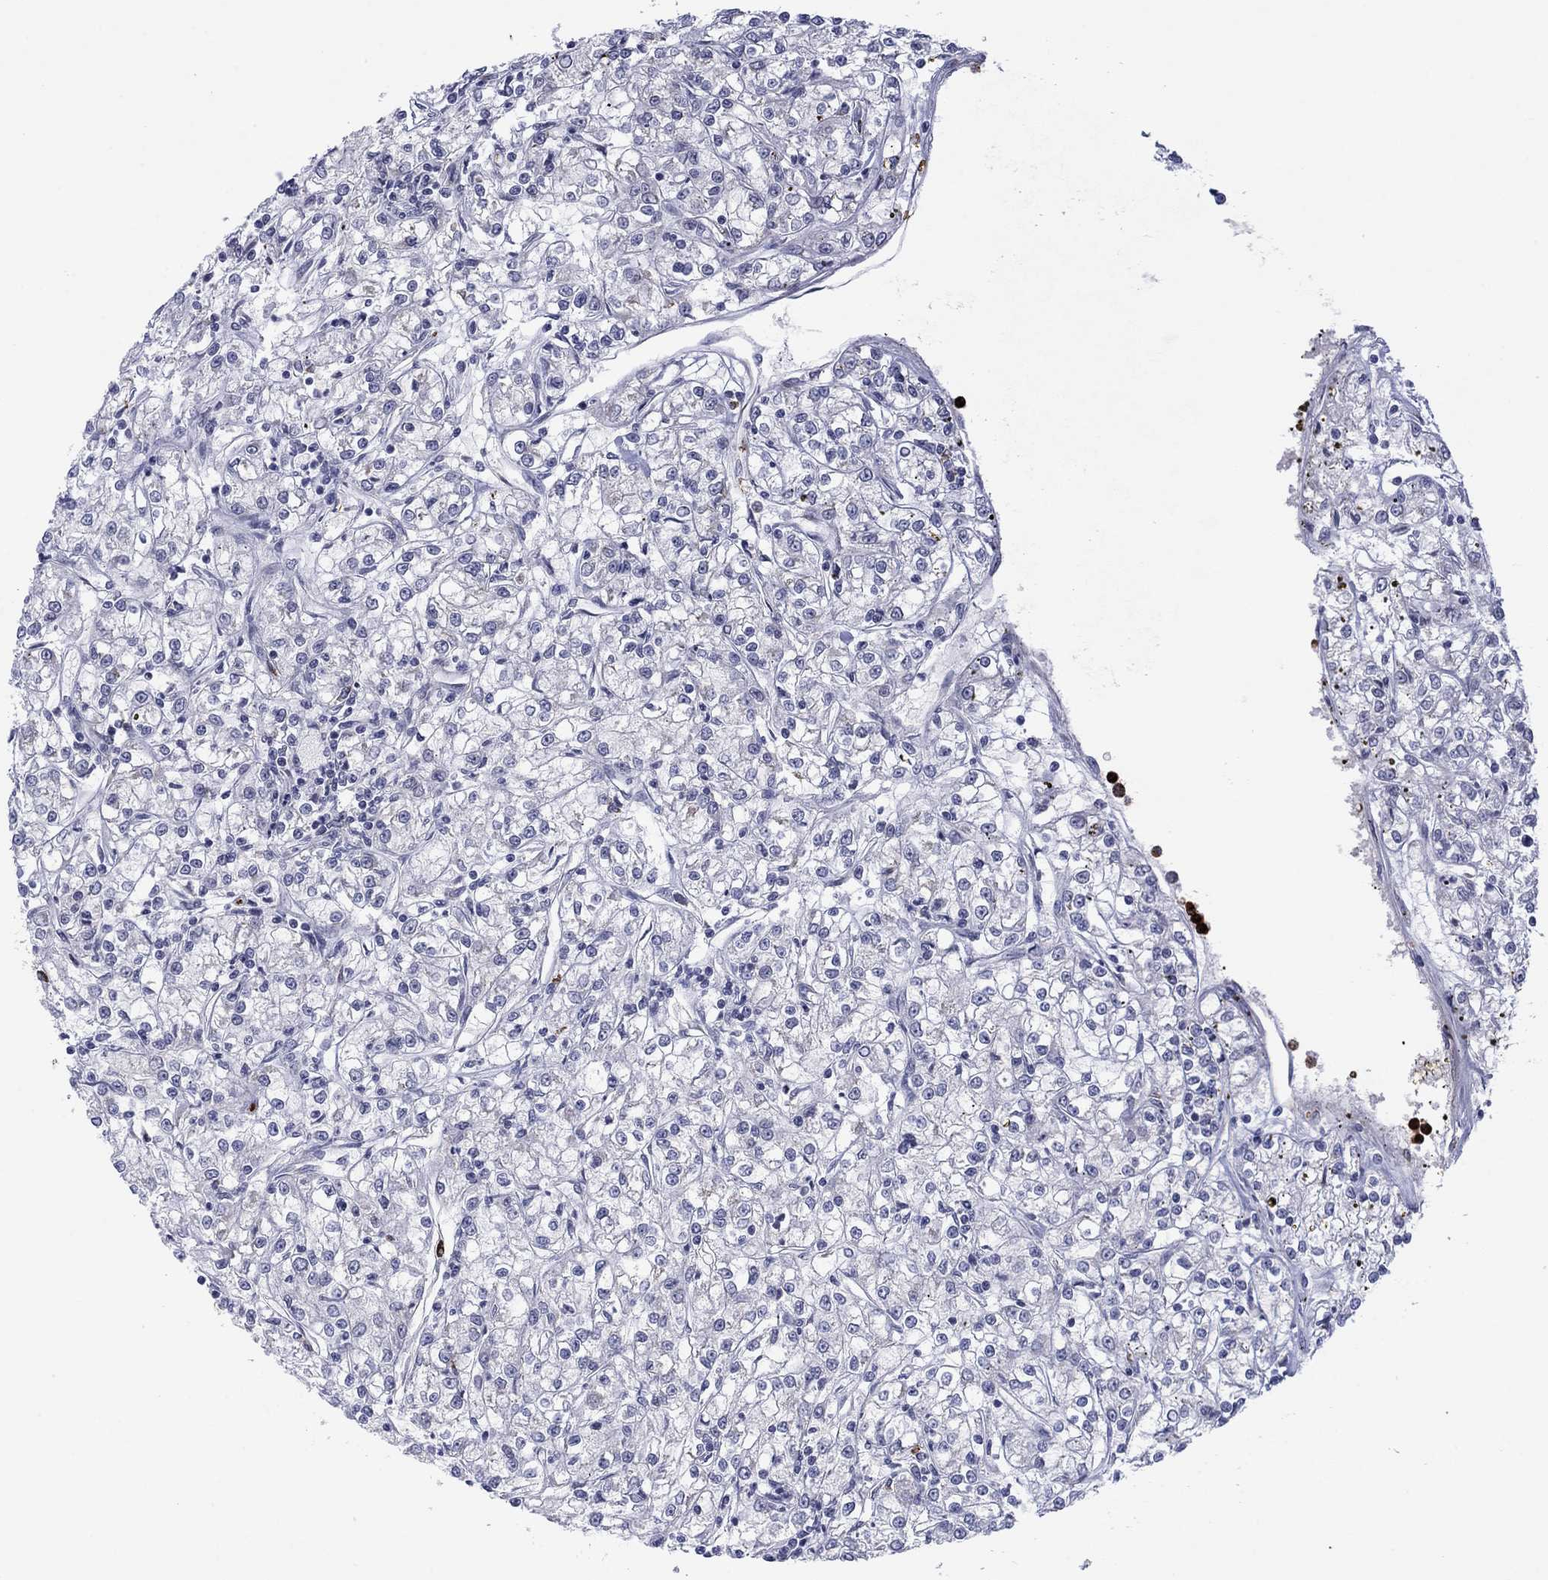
{"staining": {"intensity": "negative", "quantity": "none", "location": "none"}, "tissue": "renal cancer", "cell_type": "Tumor cells", "image_type": "cancer", "snomed": [{"axis": "morphology", "description": "Adenocarcinoma, NOS"}, {"axis": "topography", "description": "Kidney"}], "caption": "This is an IHC photomicrograph of human renal cancer (adenocarcinoma). There is no expression in tumor cells.", "gene": "MTRFR", "patient": {"sex": "female", "age": 59}}